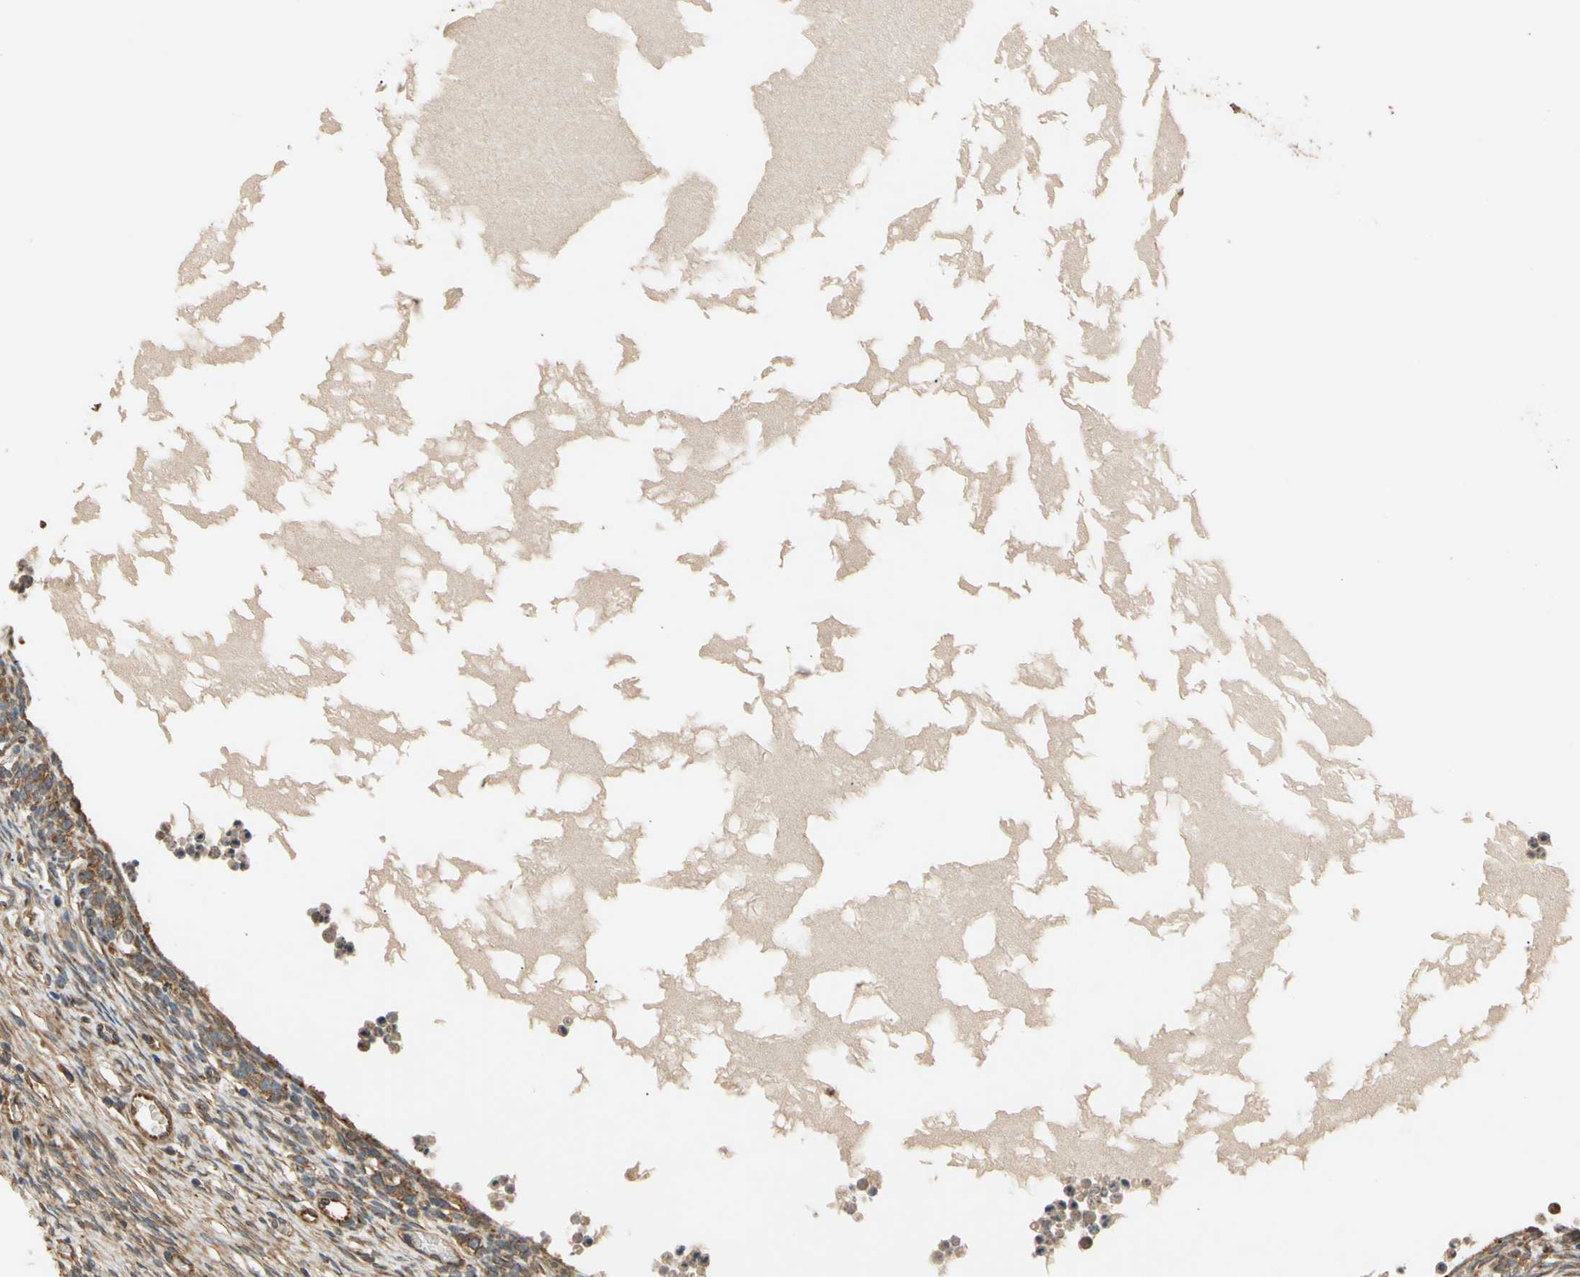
{"staining": {"intensity": "moderate", "quantity": "25%-75%", "location": "cytoplasmic/membranous"}, "tissue": "ovary", "cell_type": "Ovarian stroma cells", "image_type": "normal", "snomed": [{"axis": "morphology", "description": "Normal tissue, NOS"}, {"axis": "topography", "description": "Ovary"}], "caption": "Immunohistochemical staining of normal human ovary reveals medium levels of moderate cytoplasmic/membranous expression in about 25%-75% of ovarian stroma cells.", "gene": "MGRN1", "patient": {"sex": "female", "age": 35}}